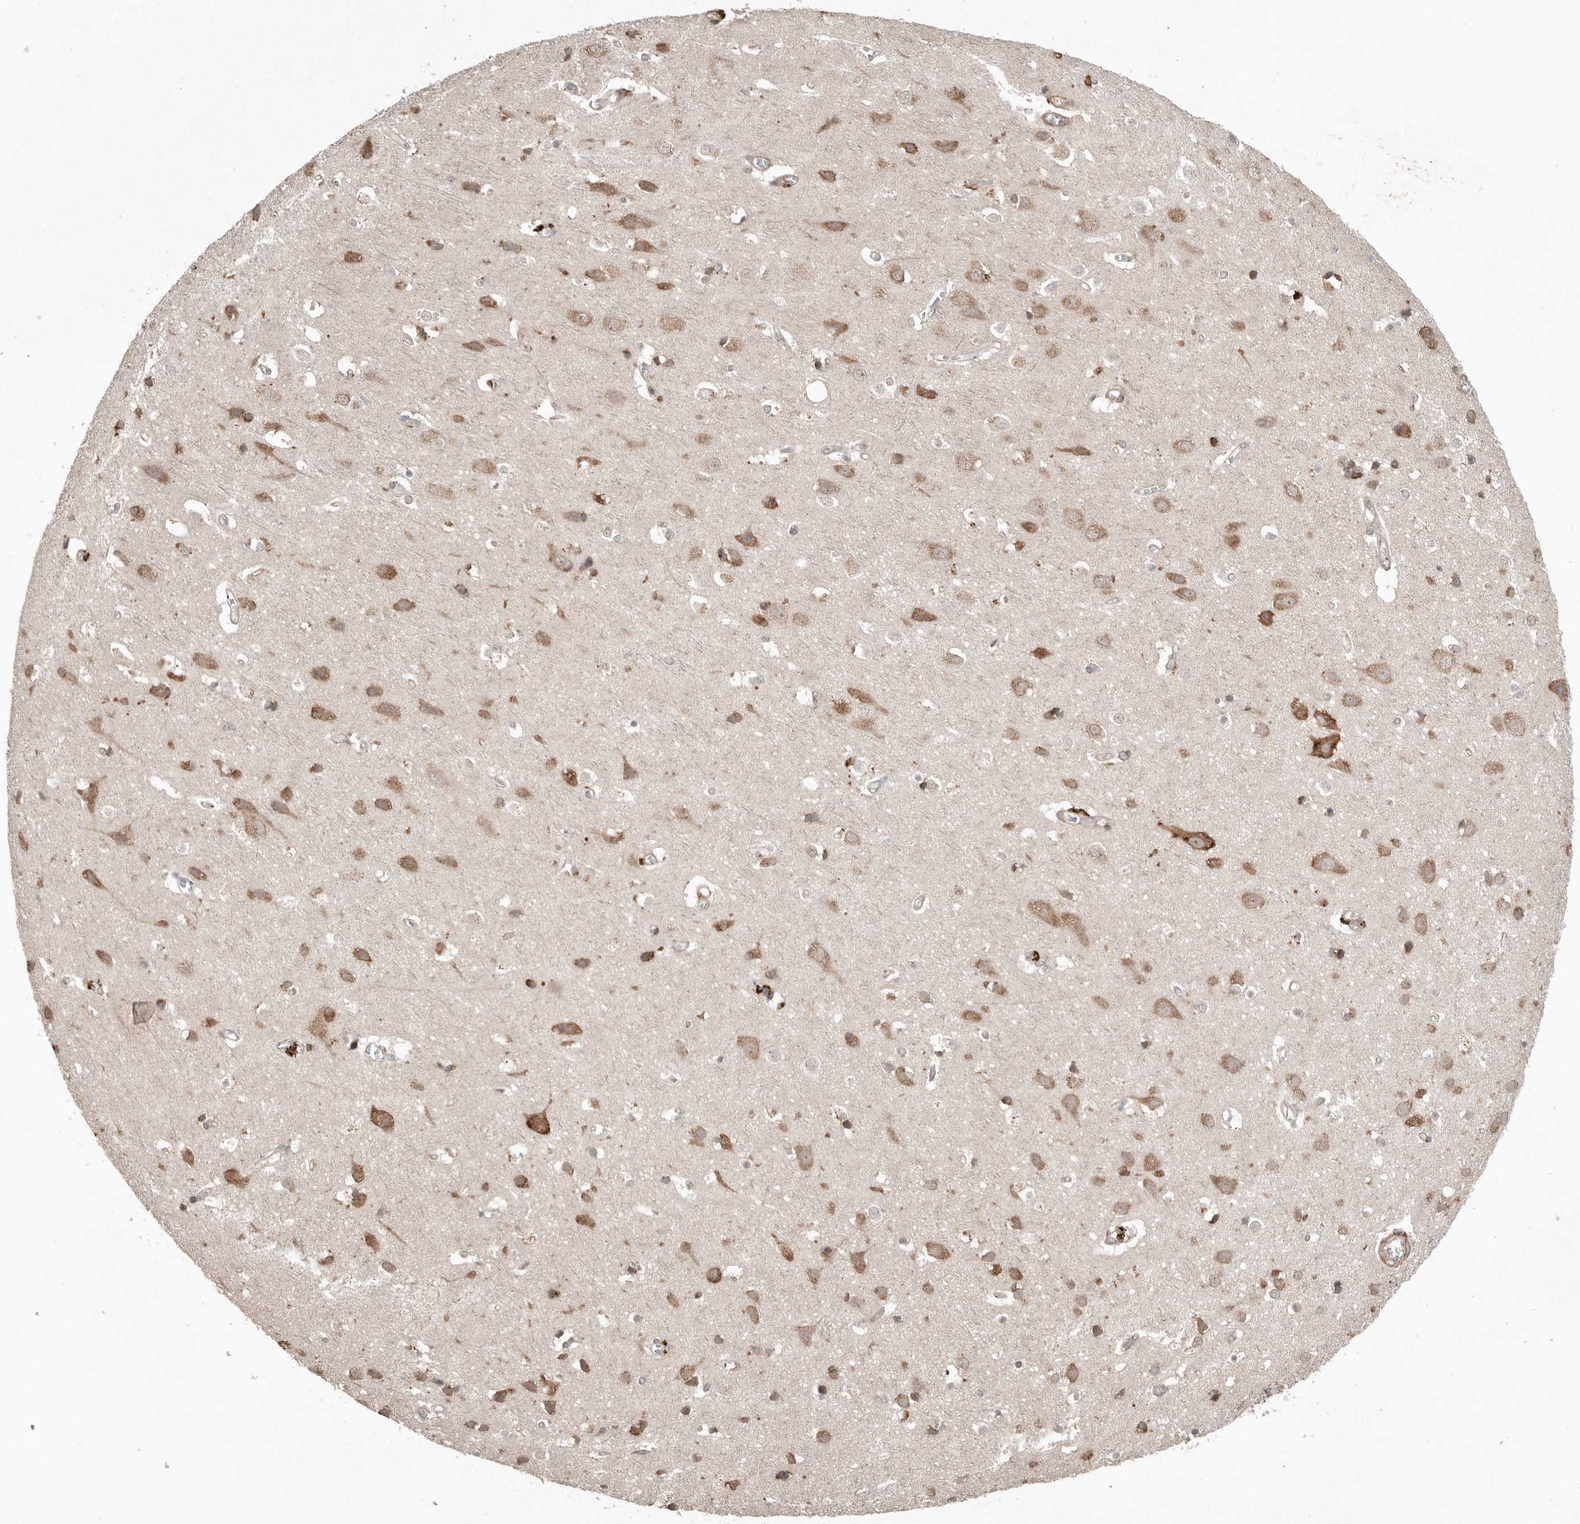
{"staining": {"intensity": "weak", "quantity": ">75%", "location": "cytoplasmic/membranous"}, "tissue": "cerebral cortex", "cell_type": "Endothelial cells", "image_type": "normal", "snomed": [{"axis": "morphology", "description": "Normal tissue, NOS"}, {"axis": "topography", "description": "Cerebral cortex"}], "caption": "Immunohistochemical staining of unremarkable cerebral cortex displays low levels of weak cytoplasmic/membranous positivity in approximately >75% of endothelial cells. Using DAB (3,3'-diaminobenzidine) (brown) and hematoxylin (blue) stains, captured at high magnification using brightfield microscopy.", "gene": "PEAK1", "patient": {"sex": "male", "age": 54}}